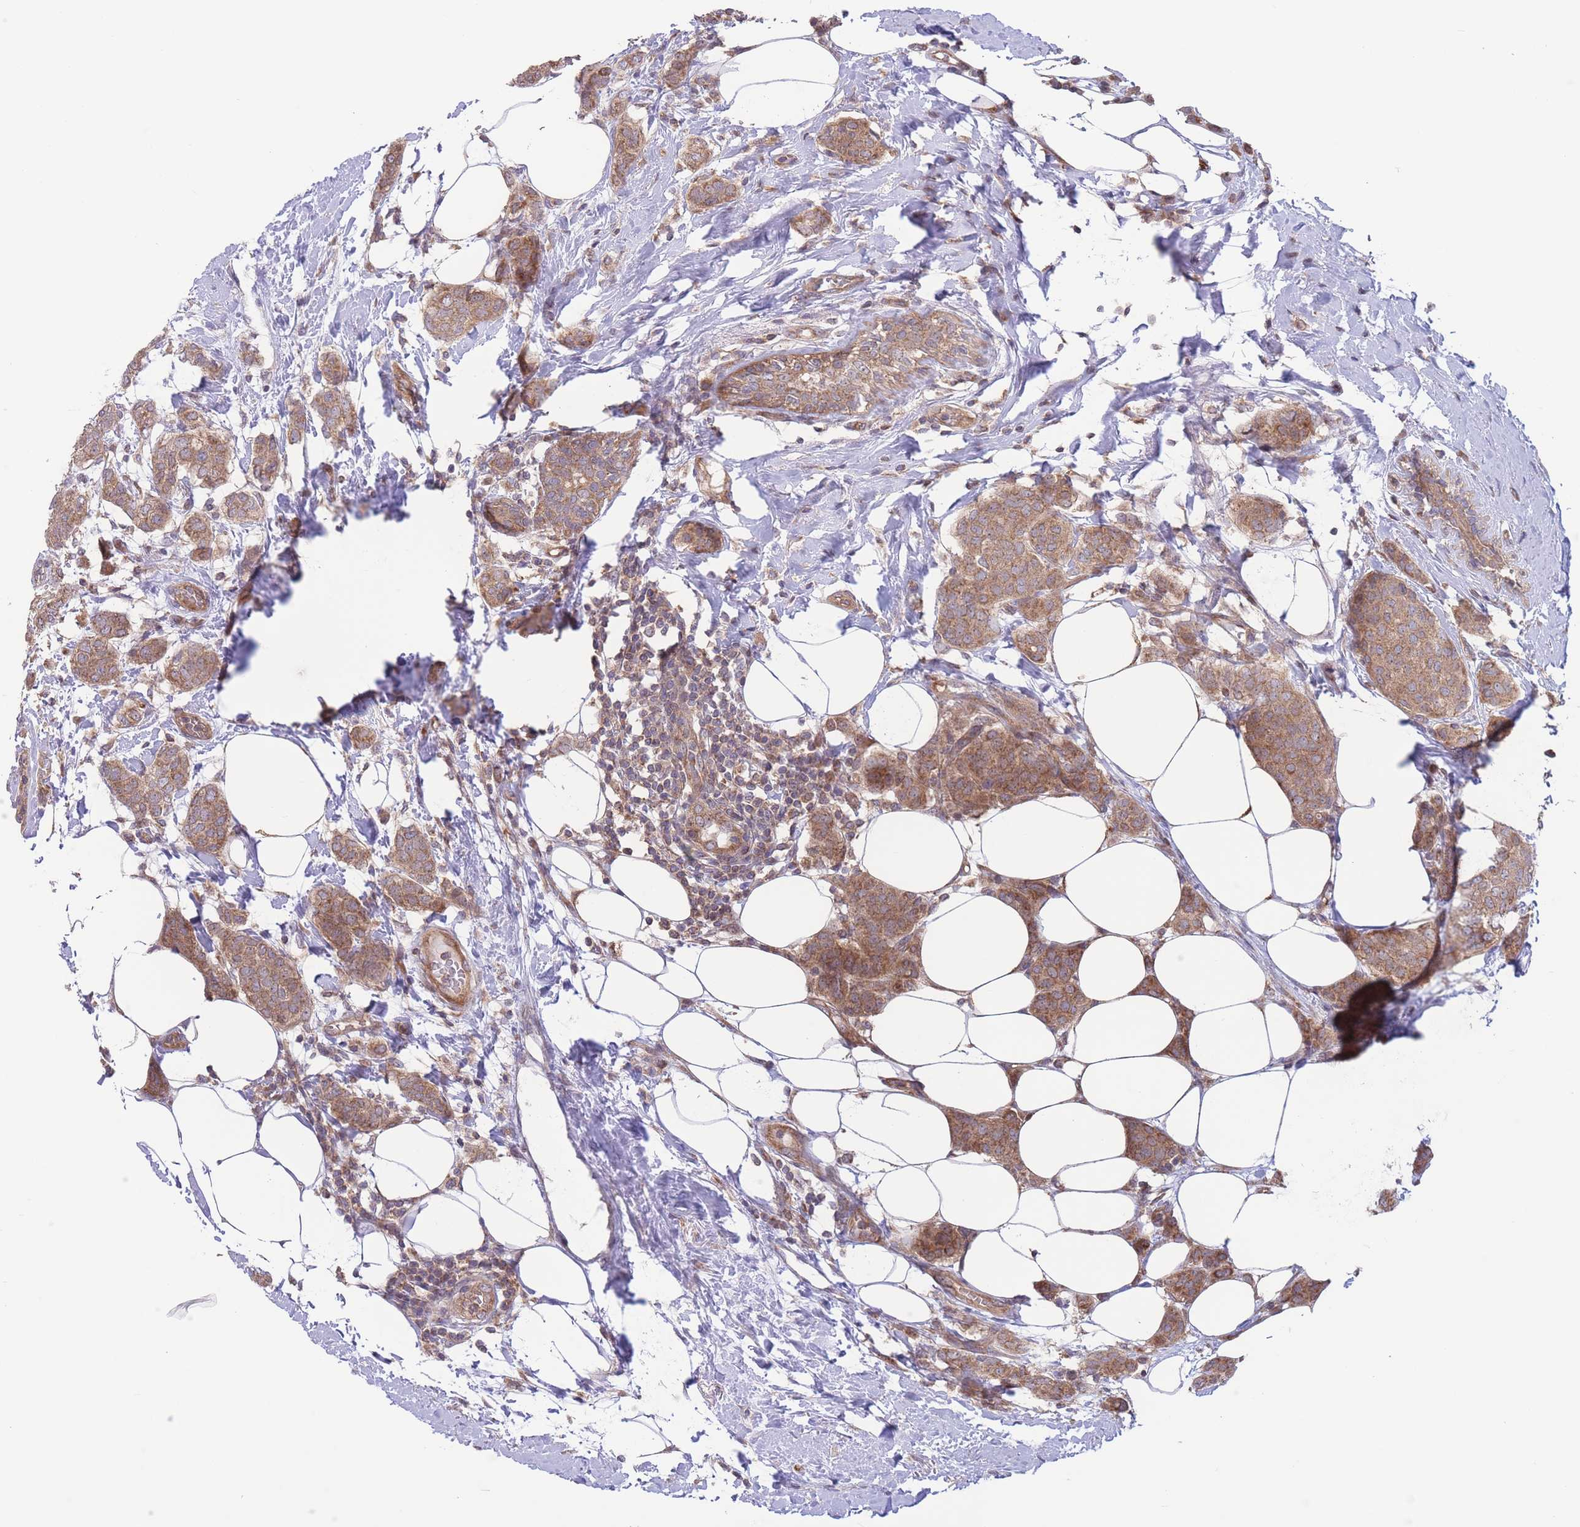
{"staining": {"intensity": "moderate", "quantity": ">75%", "location": "cytoplasmic/membranous"}, "tissue": "breast cancer", "cell_type": "Tumor cells", "image_type": "cancer", "snomed": [{"axis": "morphology", "description": "Duct carcinoma"}, {"axis": "topography", "description": "Breast"}], "caption": "A high-resolution histopathology image shows immunohistochemistry staining of breast cancer (invasive ductal carcinoma), which reveals moderate cytoplasmic/membranous staining in about >75% of tumor cells. (Stains: DAB in brown, nuclei in blue, Microscopy: brightfield microscopy at high magnification).", "gene": "ALS2CL", "patient": {"sex": "female", "age": 72}}